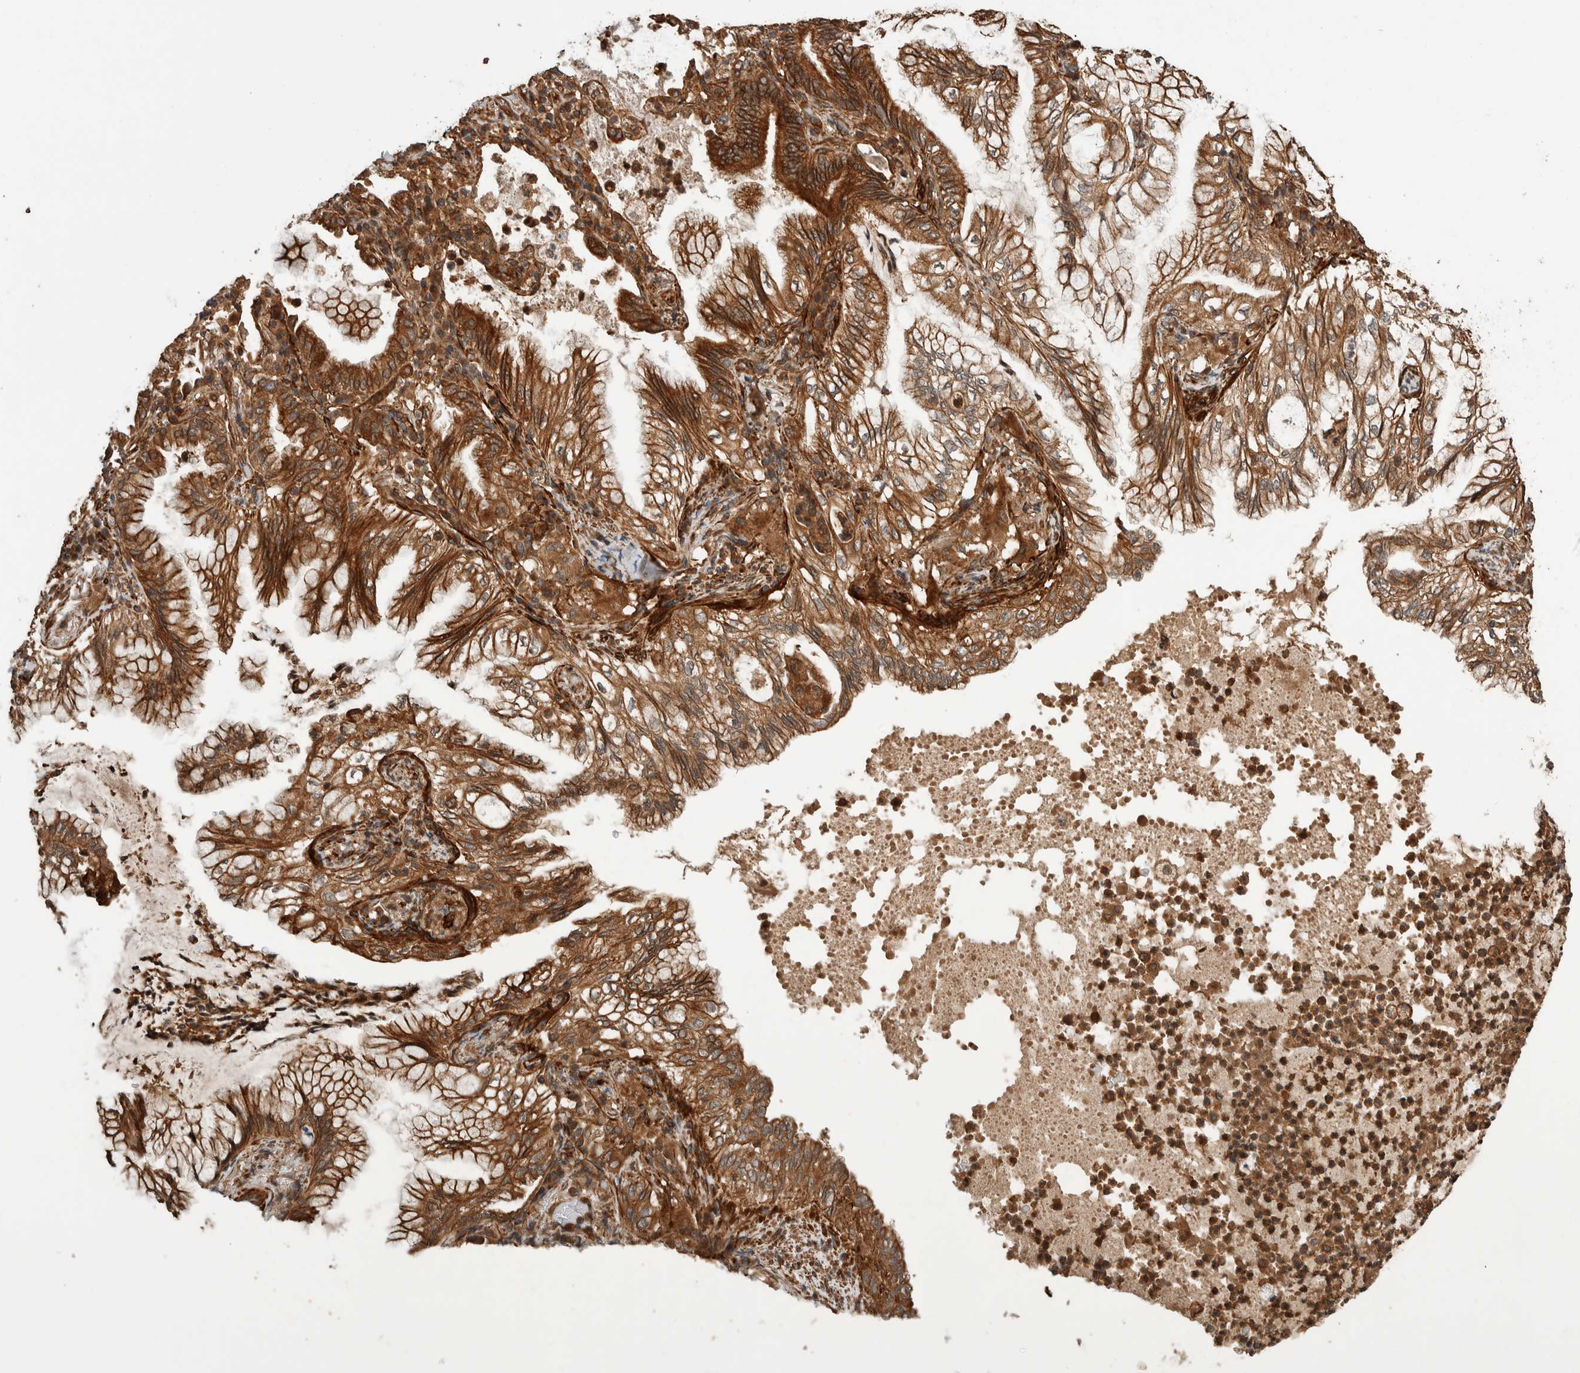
{"staining": {"intensity": "moderate", "quantity": ">75%", "location": "cytoplasmic/membranous"}, "tissue": "lung cancer", "cell_type": "Tumor cells", "image_type": "cancer", "snomed": [{"axis": "morphology", "description": "Adenocarcinoma, NOS"}, {"axis": "topography", "description": "Lung"}], "caption": "Human lung adenocarcinoma stained with a protein marker displays moderate staining in tumor cells.", "gene": "SYNRG", "patient": {"sex": "female", "age": 70}}